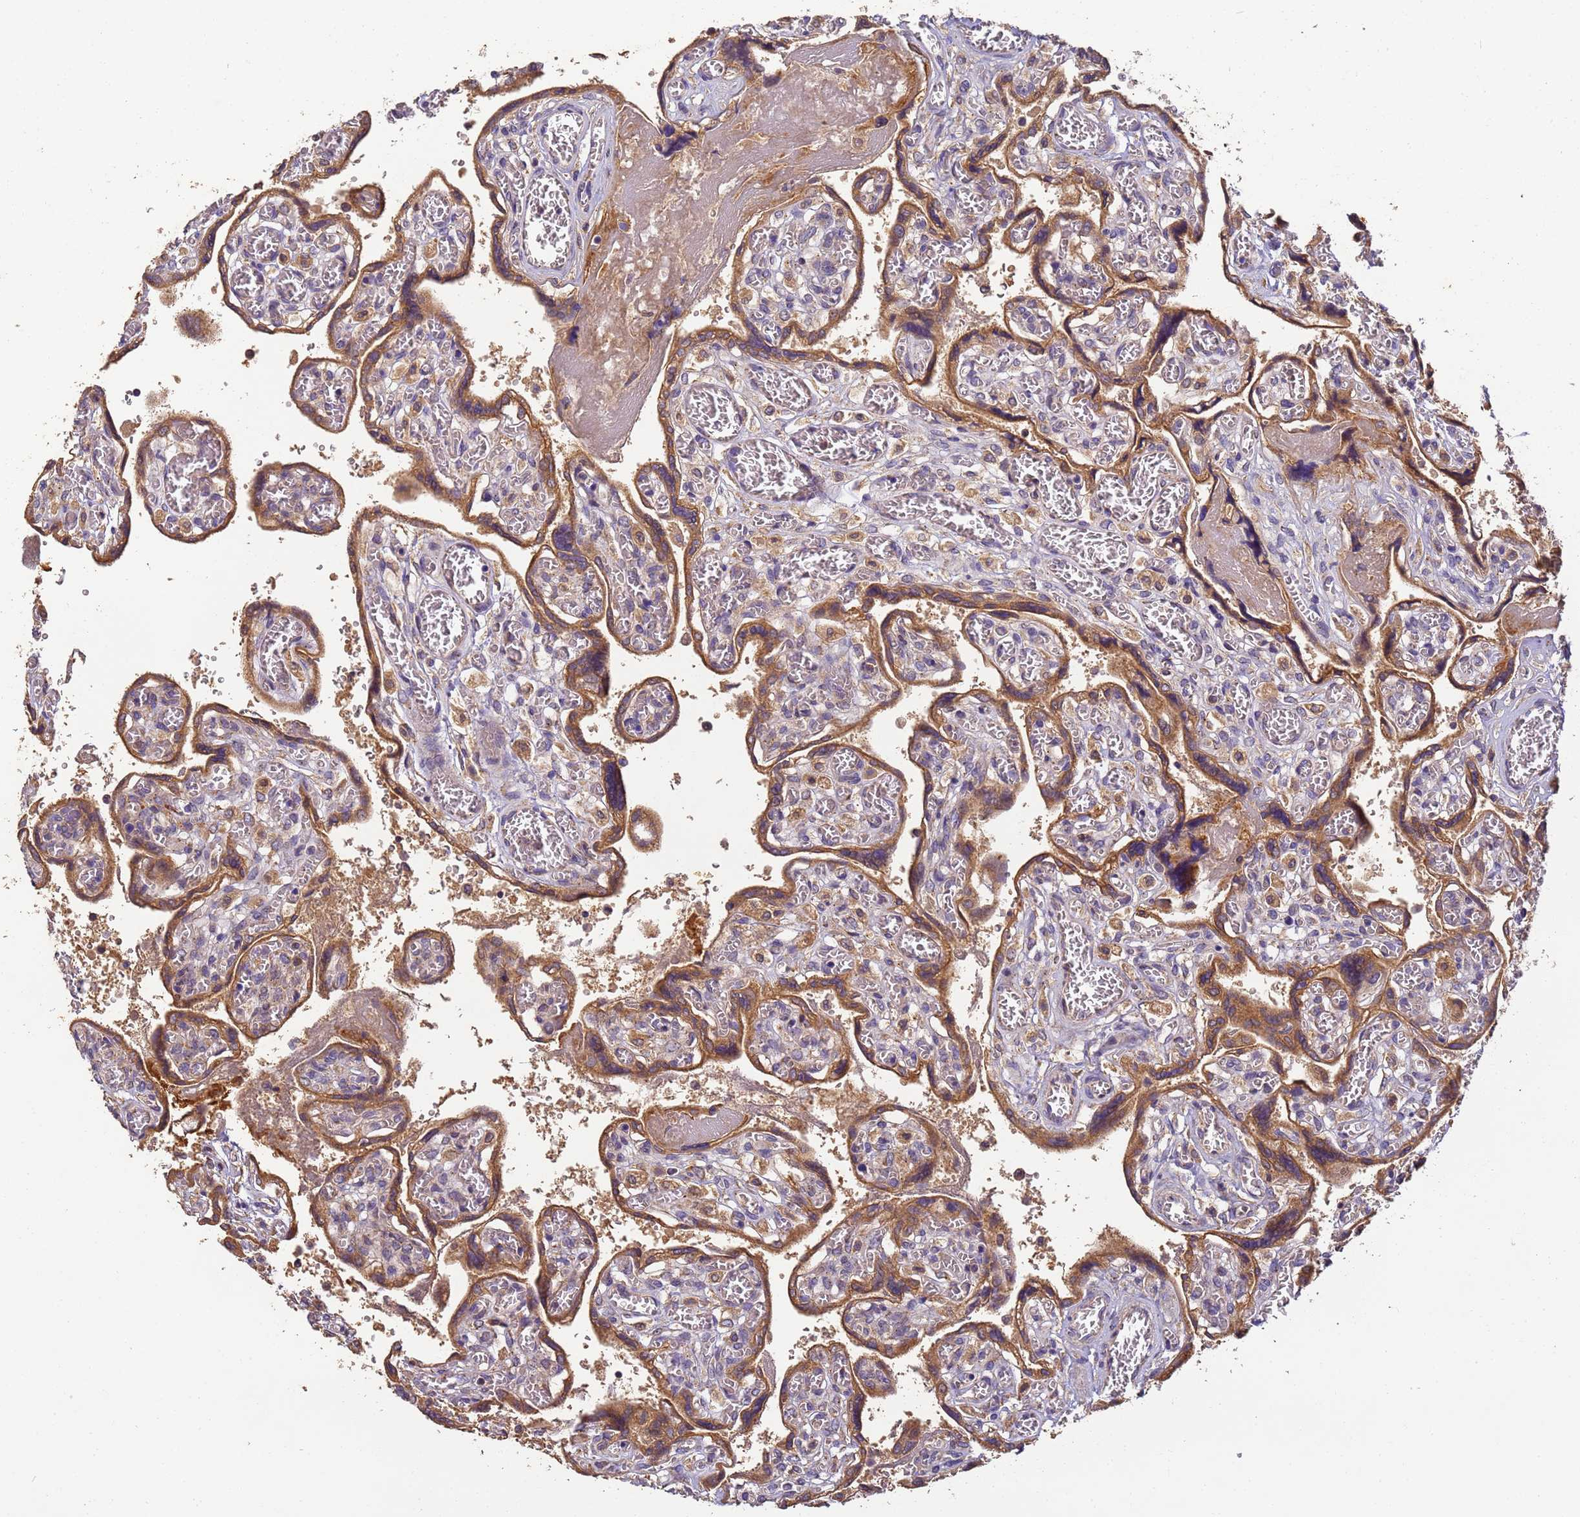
{"staining": {"intensity": "strong", "quantity": ">75%", "location": "cytoplasmic/membranous"}, "tissue": "placenta", "cell_type": "Trophoblastic cells", "image_type": "normal", "snomed": [{"axis": "morphology", "description": "Normal tissue, NOS"}, {"axis": "topography", "description": "Placenta"}], "caption": "Trophoblastic cells demonstrate strong cytoplasmic/membranous positivity in approximately >75% of cells in benign placenta.", "gene": "TIGAR", "patient": {"sex": "female", "age": 39}}